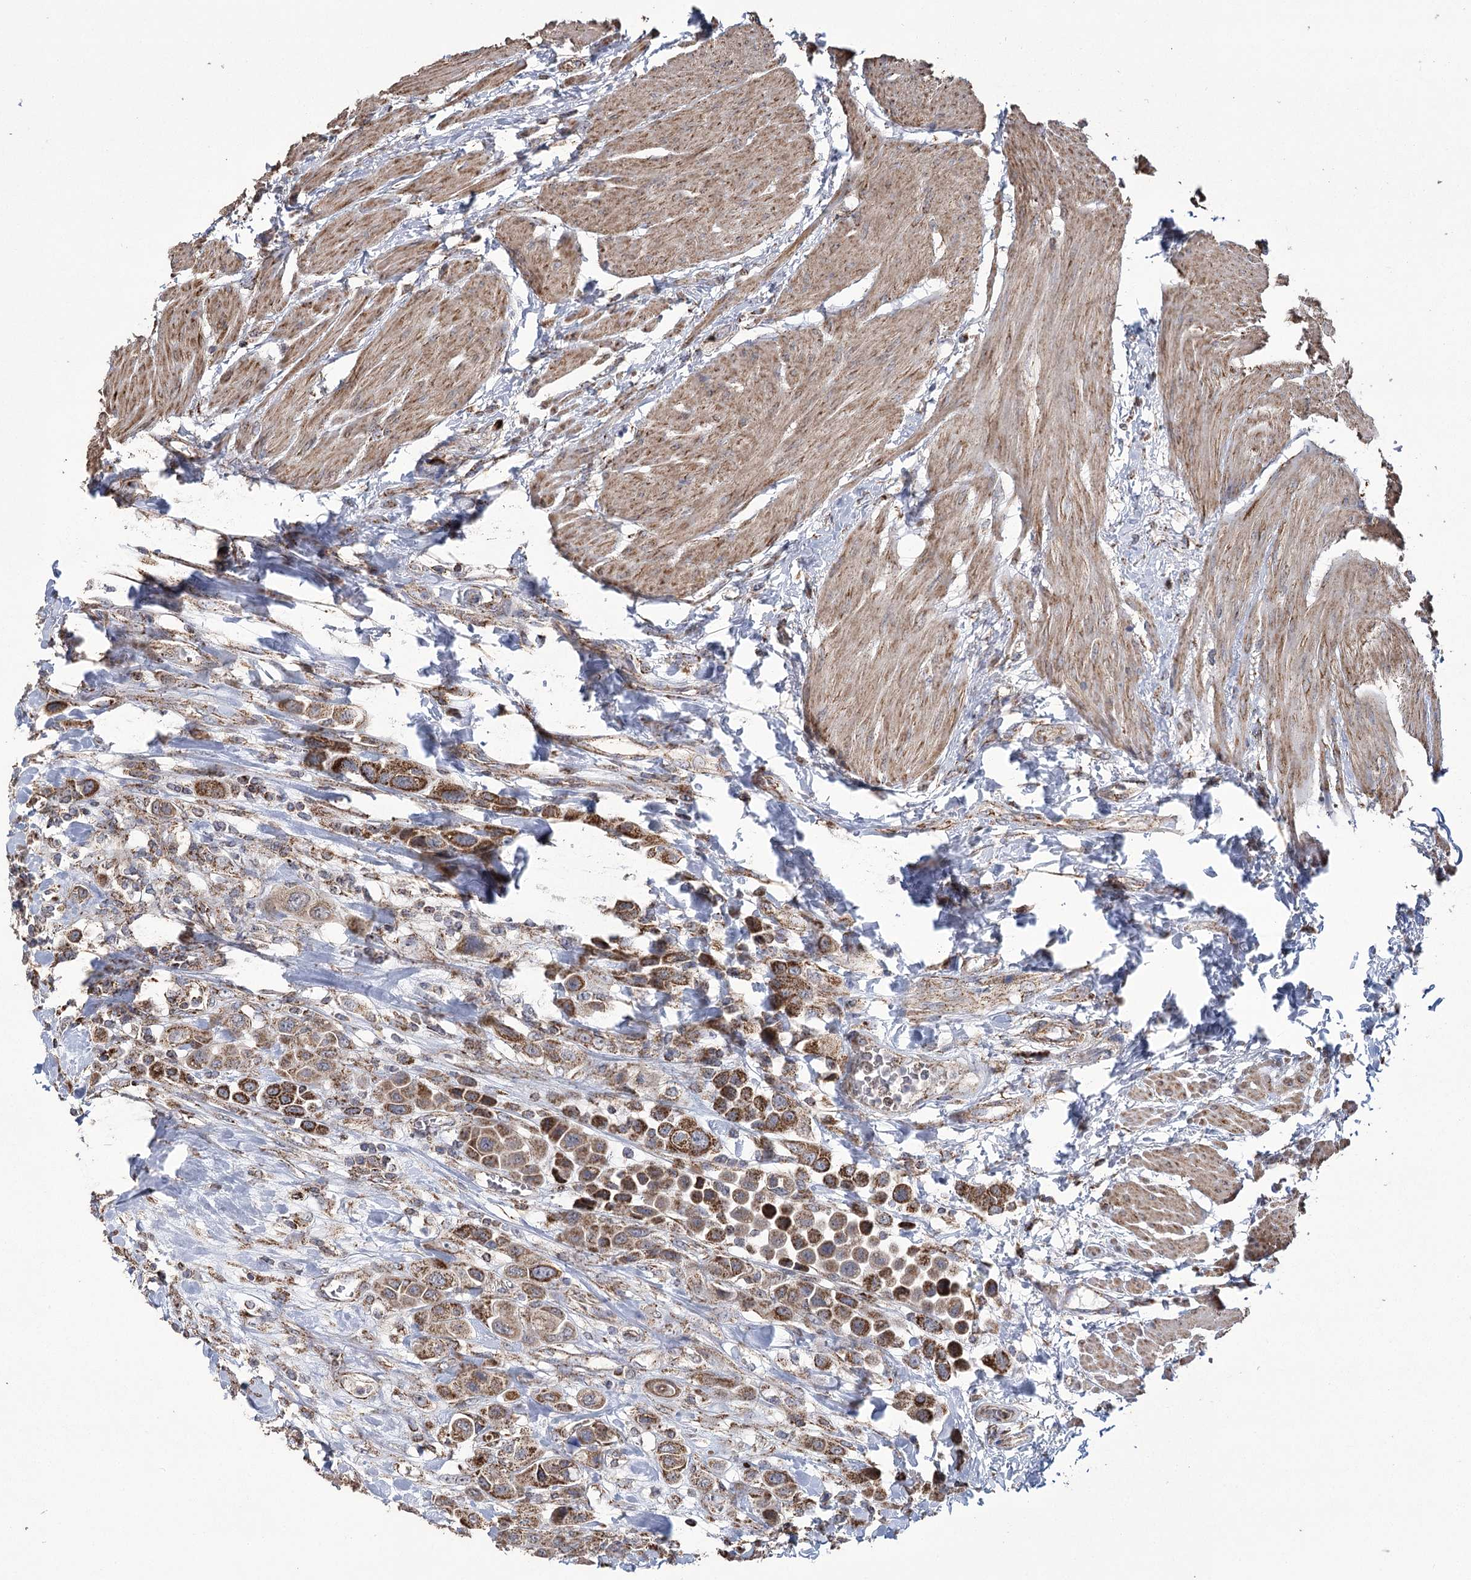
{"staining": {"intensity": "strong", "quantity": ">75%", "location": "cytoplasmic/membranous"}, "tissue": "urothelial cancer", "cell_type": "Tumor cells", "image_type": "cancer", "snomed": [{"axis": "morphology", "description": "Urothelial carcinoma, High grade"}, {"axis": "topography", "description": "Urinary bladder"}], "caption": "Approximately >75% of tumor cells in urothelial cancer show strong cytoplasmic/membranous protein staining as visualized by brown immunohistochemical staining.", "gene": "RANBP3L", "patient": {"sex": "male", "age": 50}}